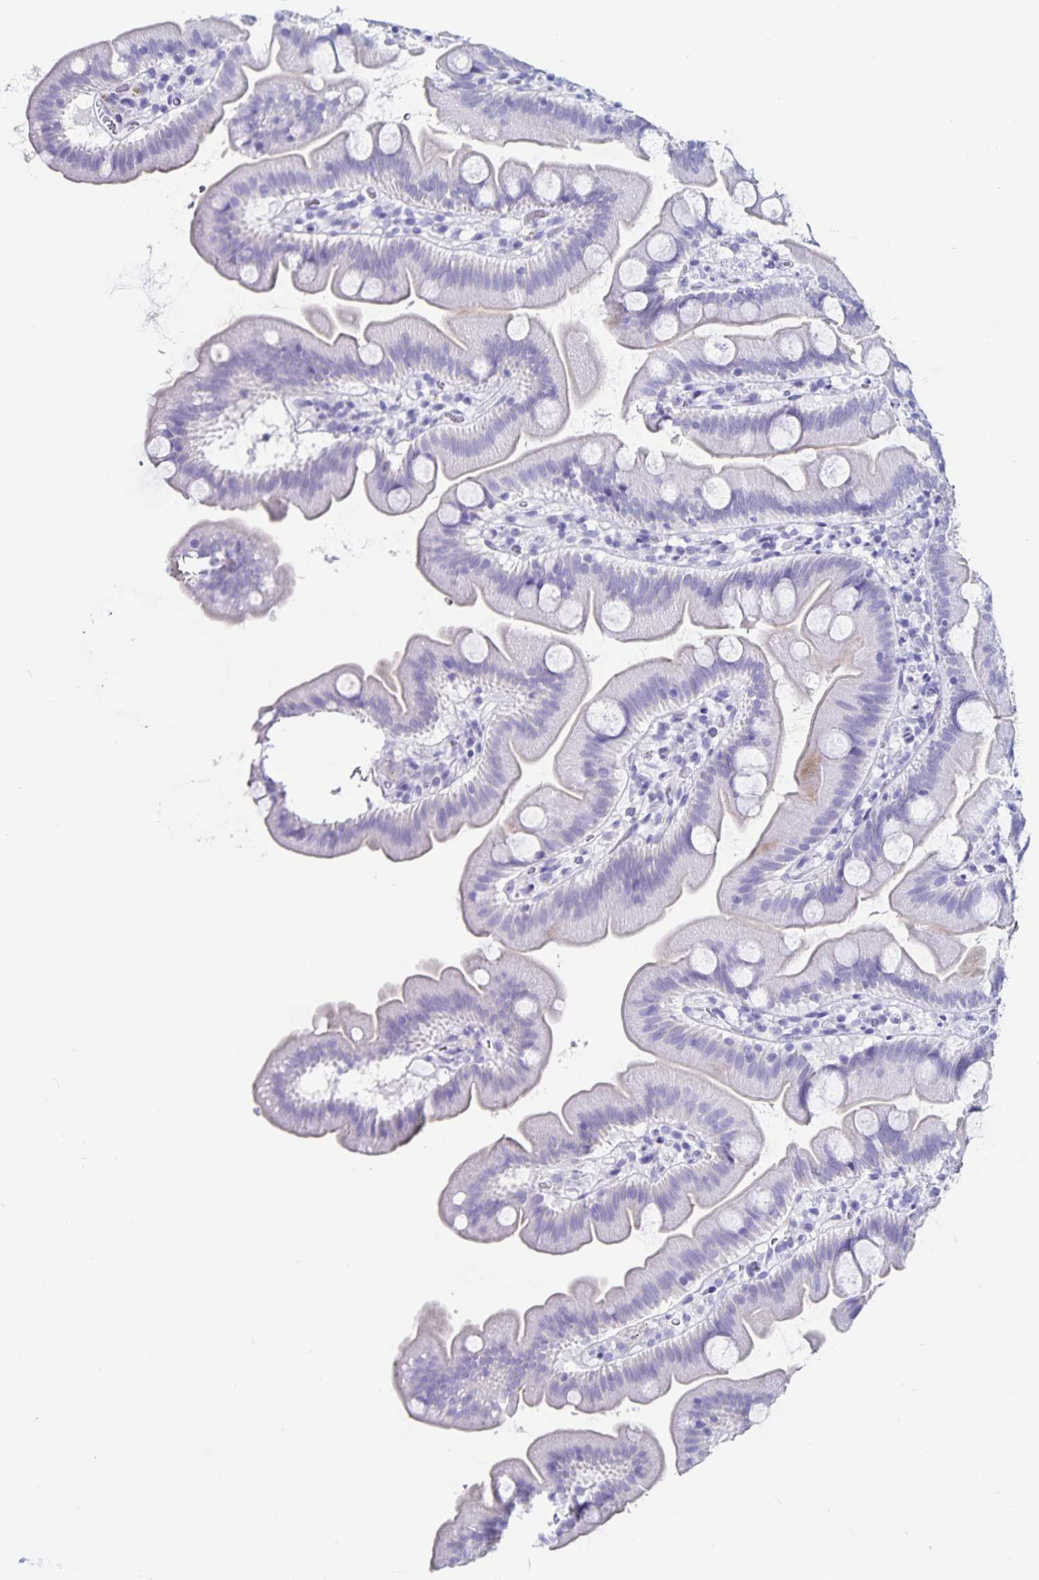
{"staining": {"intensity": "negative", "quantity": "none", "location": "none"}, "tissue": "small intestine", "cell_type": "Glandular cells", "image_type": "normal", "snomed": [{"axis": "morphology", "description": "Normal tissue, NOS"}, {"axis": "topography", "description": "Small intestine"}], "caption": "This is a histopathology image of immunohistochemistry (IHC) staining of benign small intestine, which shows no expression in glandular cells.", "gene": "C19orf73", "patient": {"sex": "female", "age": 68}}